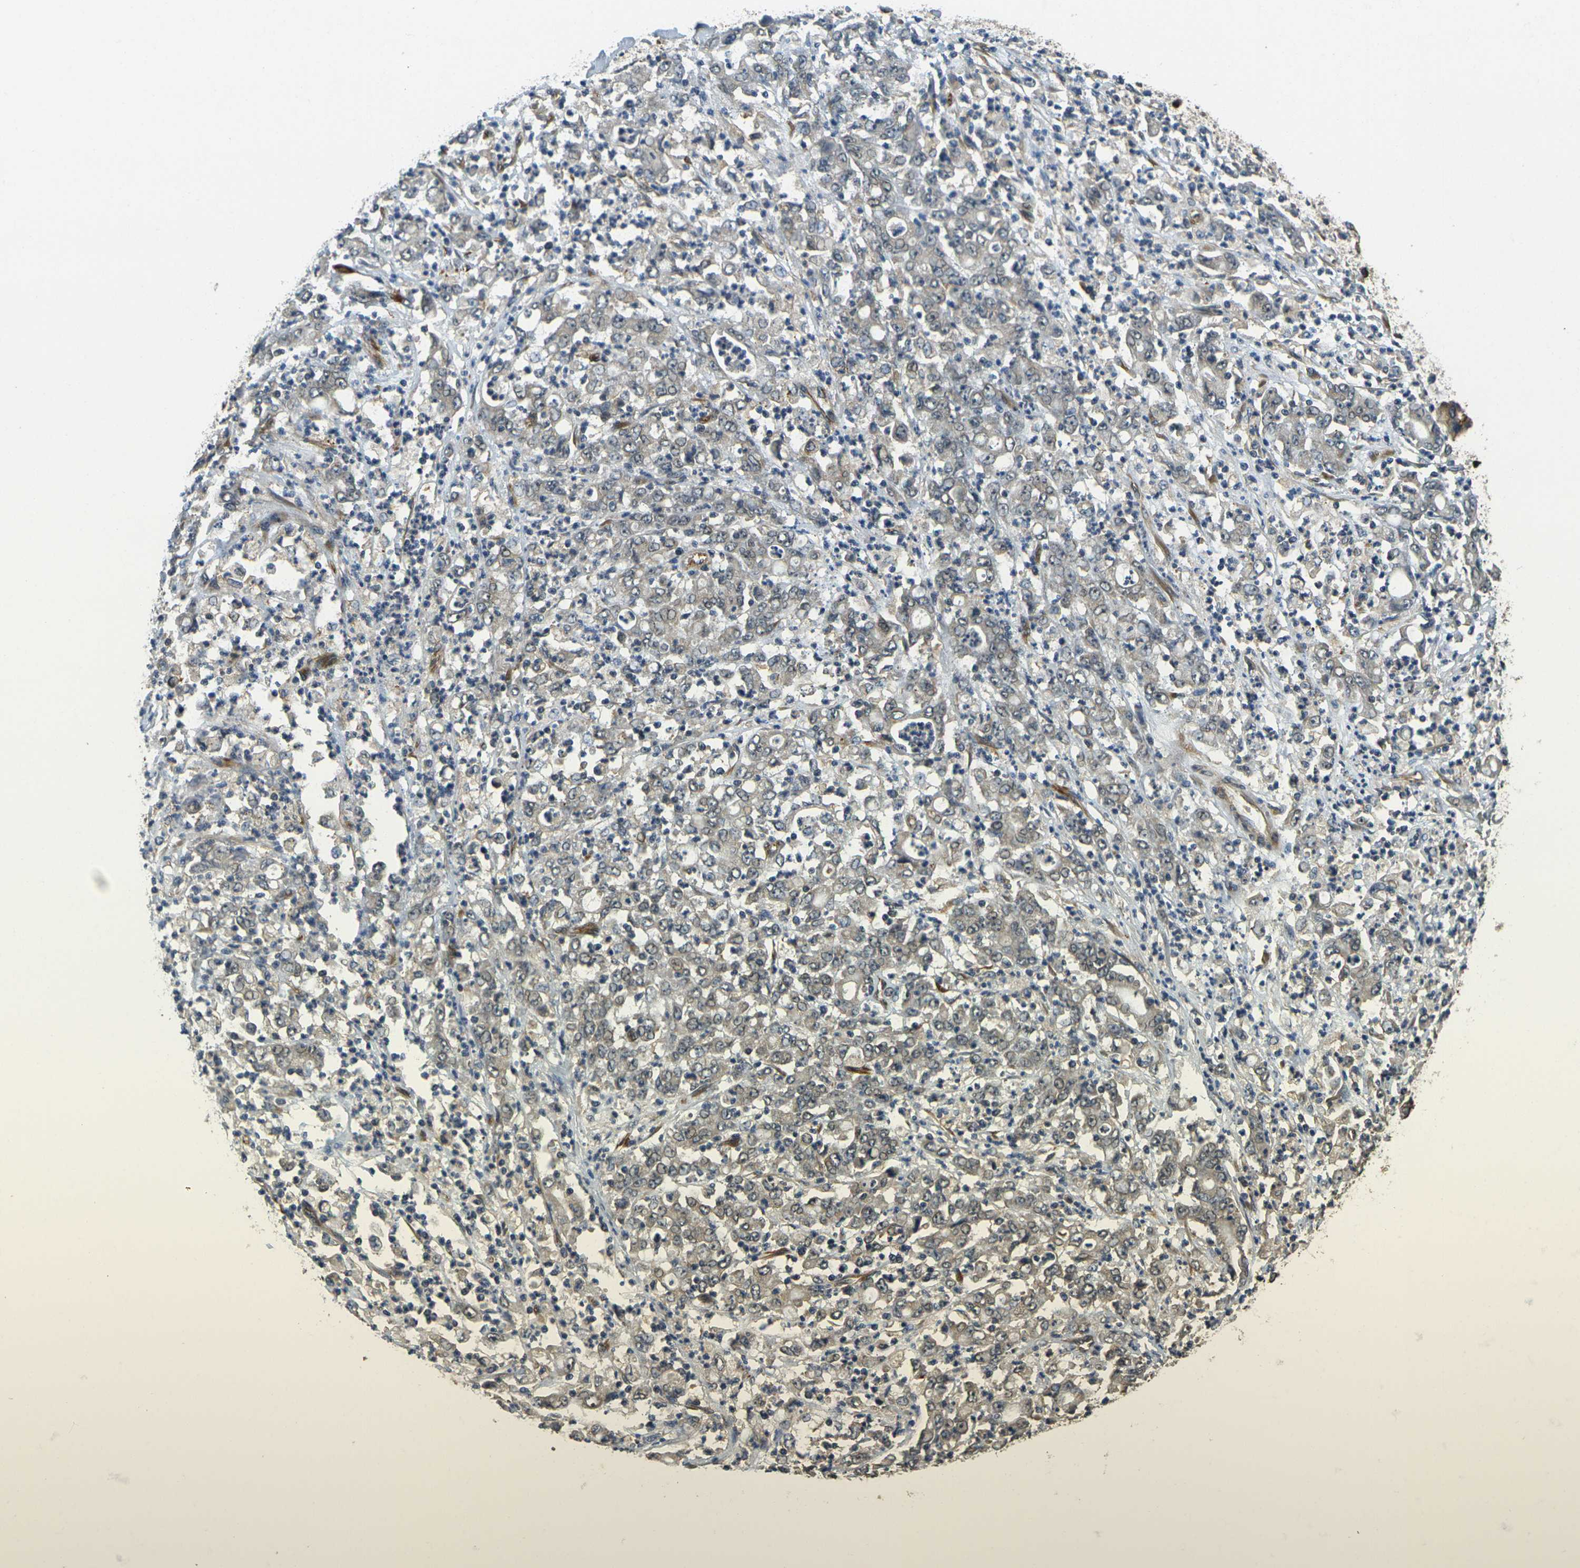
{"staining": {"intensity": "weak", "quantity": "25%-75%", "location": "cytoplasmic/membranous"}, "tissue": "stomach cancer", "cell_type": "Tumor cells", "image_type": "cancer", "snomed": [{"axis": "morphology", "description": "Adenocarcinoma, NOS"}, {"axis": "topography", "description": "Stomach, lower"}], "caption": "The micrograph displays a brown stain indicating the presence of a protein in the cytoplasmic/membranous of tumor cells in adenocarcinoma (stomach).", "gene": "FUT11", "patient": {"sex": "female", "age": 71}}